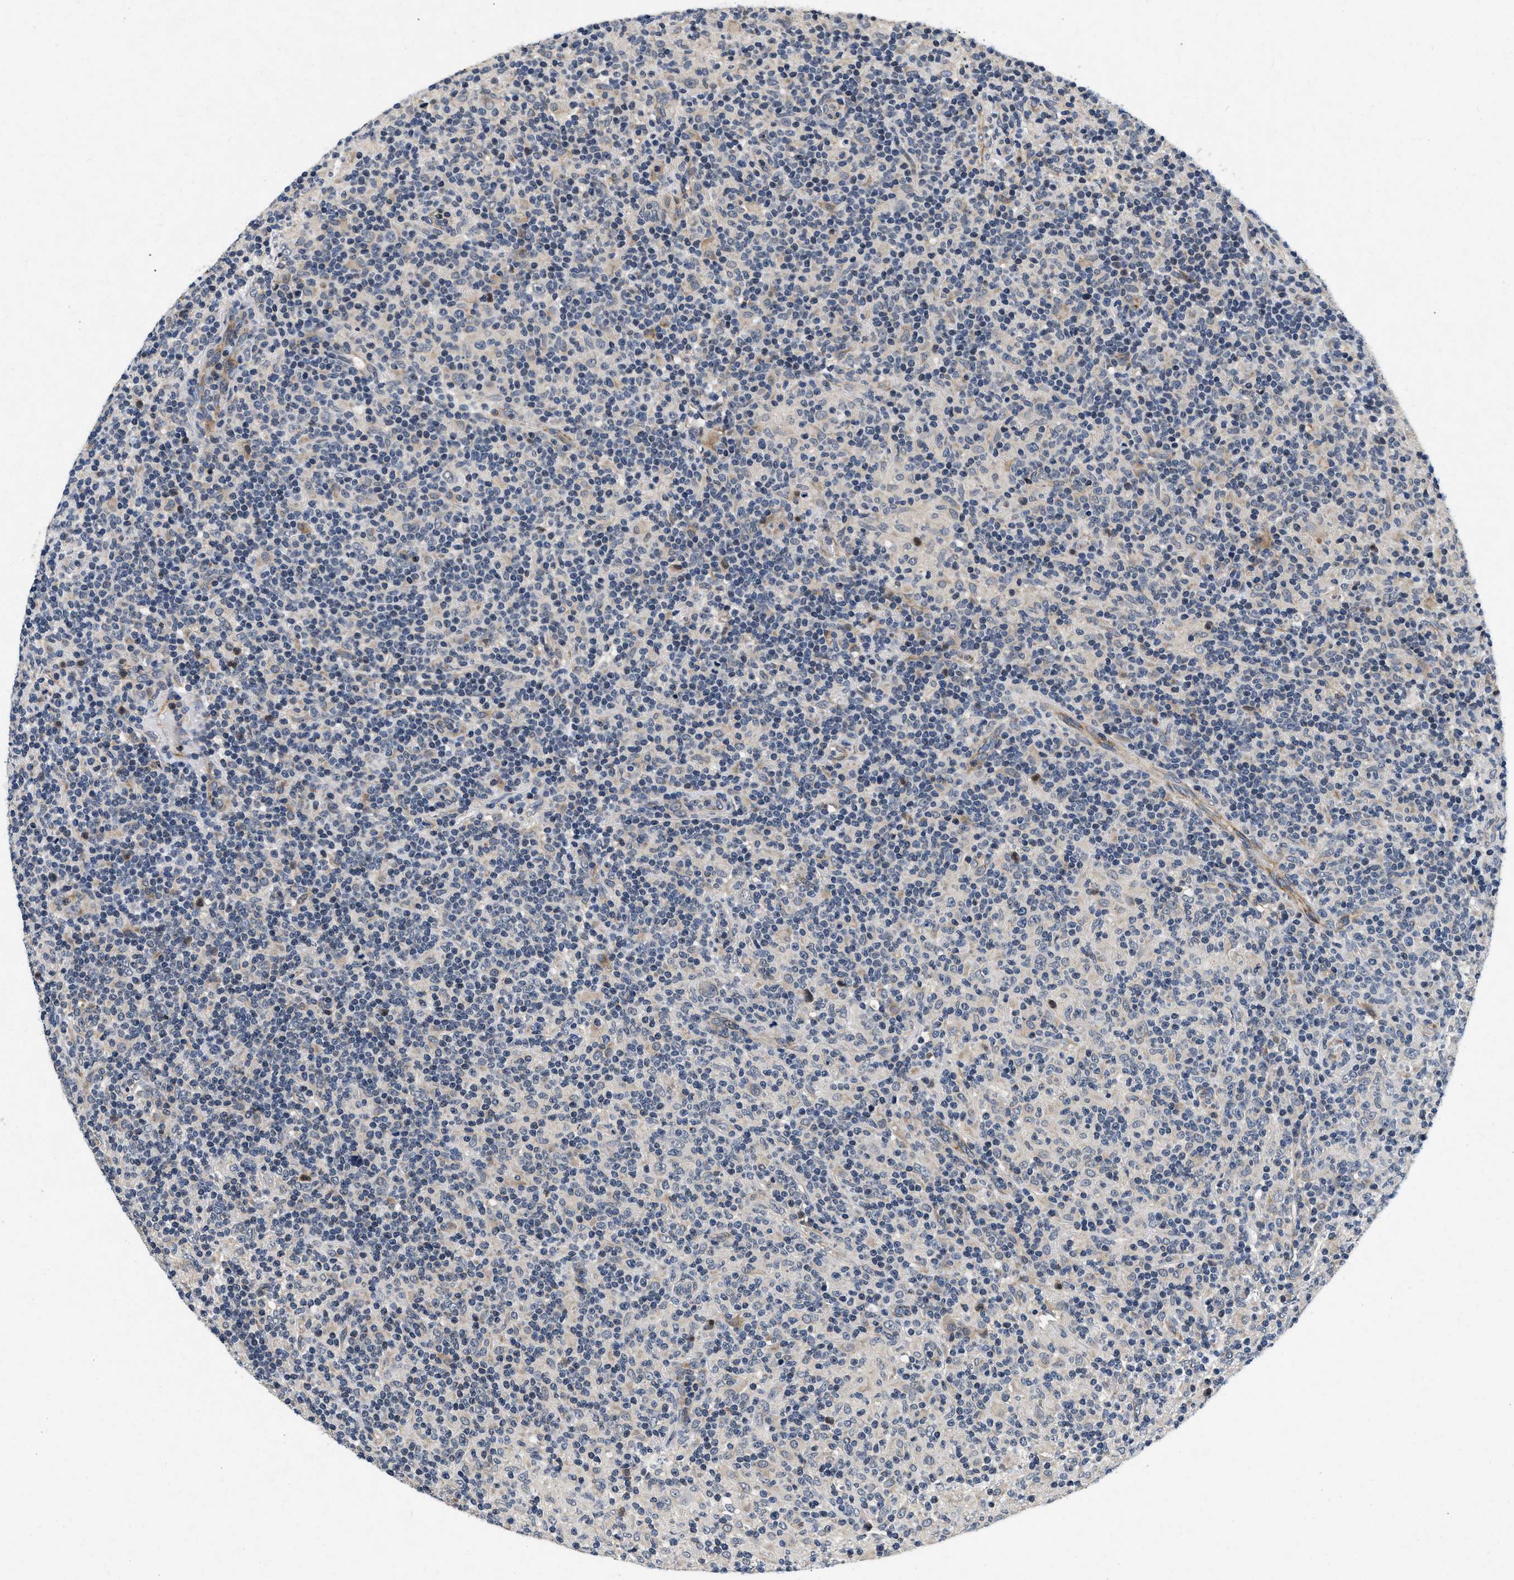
{"staining": {"intensity": "negative", "quantity": "none", "location": "none"}, "tissue": "lymphoma", "cell_type": "Tumor cells", "image_type": "cancer", "snomed": [{"axis": "morphology", "description": "Hodgkin's disease, NOS"}, {"axis": "topography", "description": "Lymph node"}], "caption": "A high-resolution photomicrograph shows immunohistochemistry staining of lymphoma, which displays no significant positivity in tumor cells. (DAB (3,3'-diaminobenzidine) immunohistochemistry, high magnification).", "gene": "PDP1", "patient": {"sex": "male", "age": 70}}